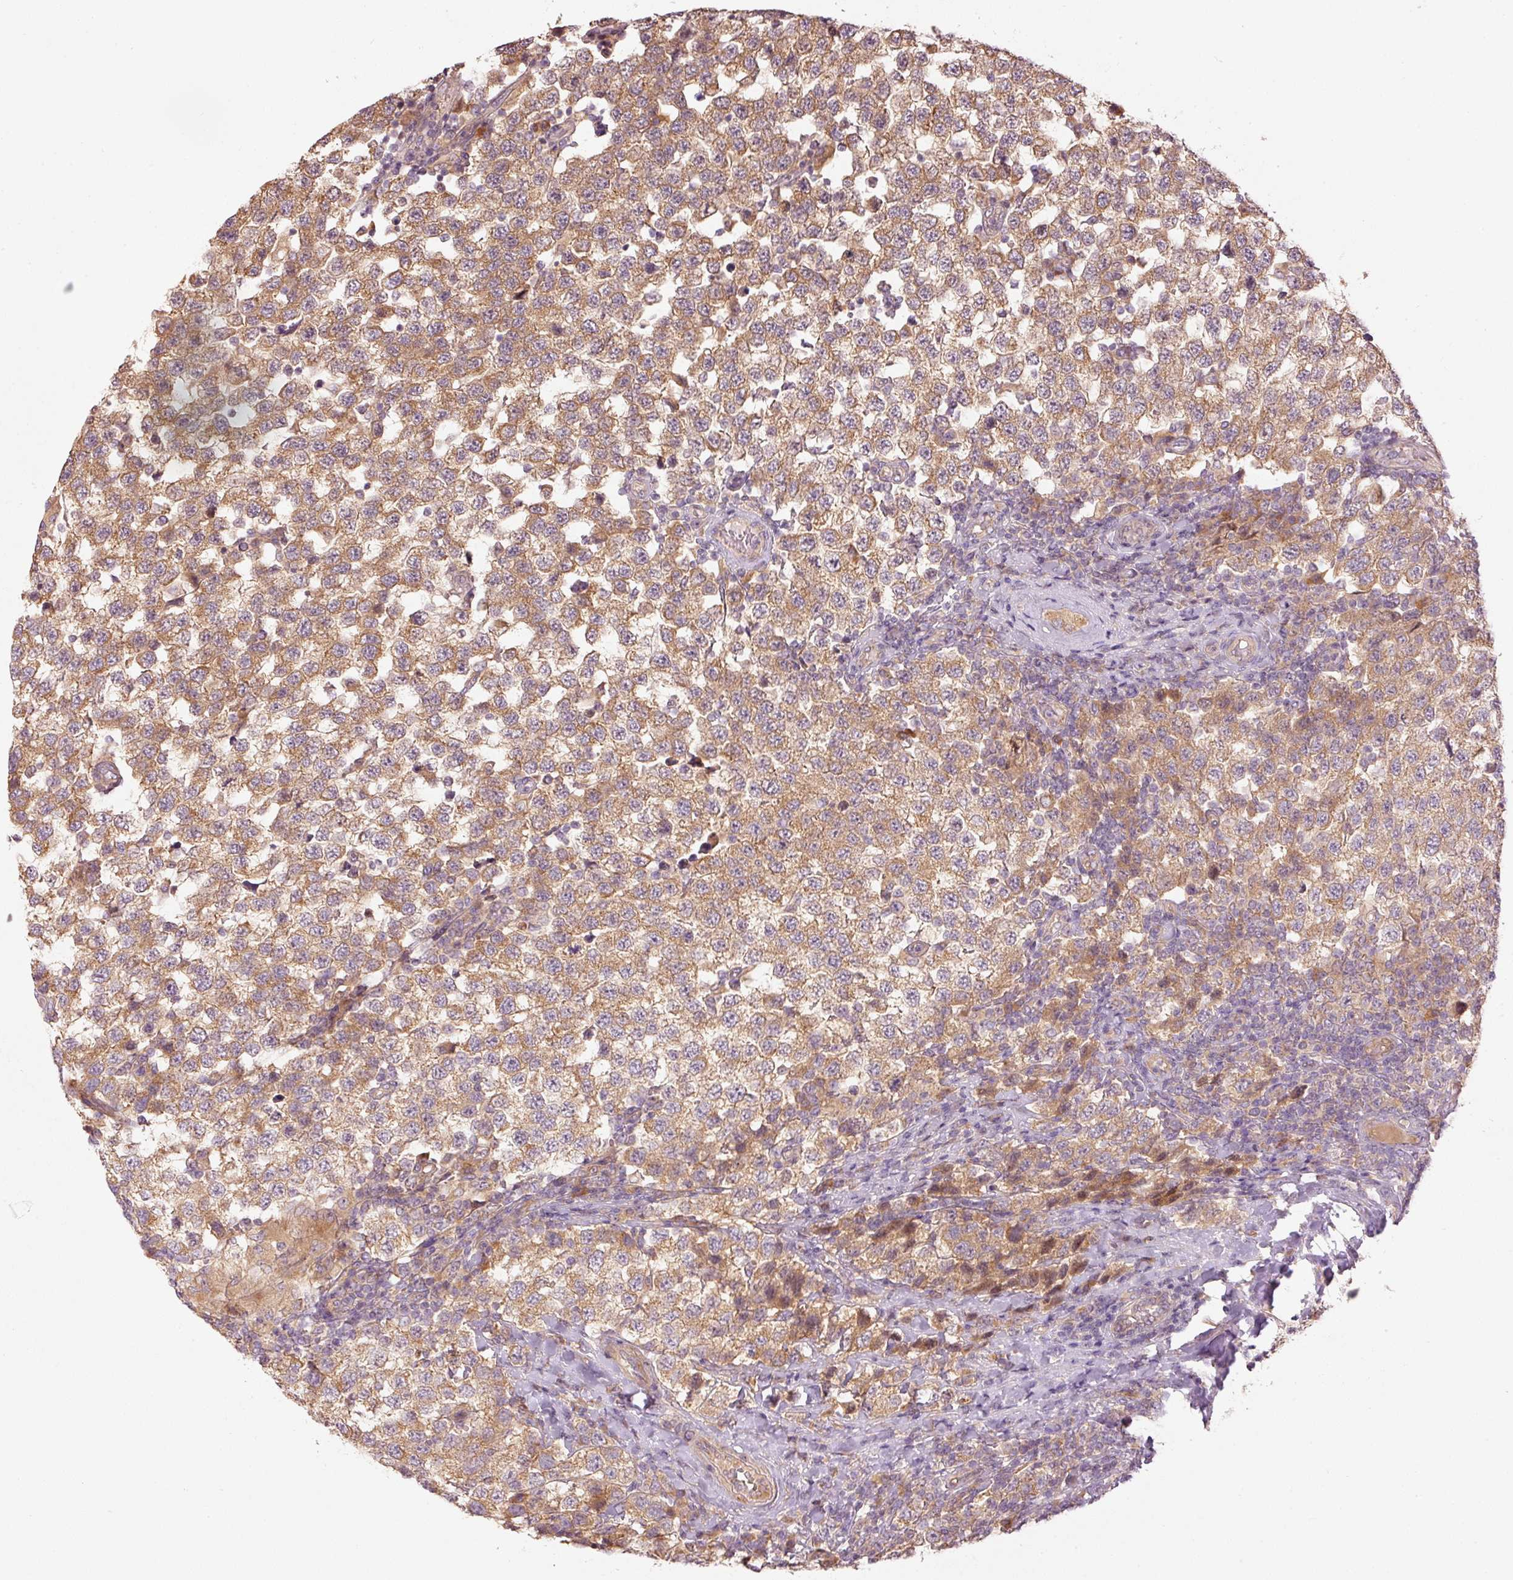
{"staining": {"intensity": "moderate", "quantity": ">75%", "location": "cytoplasmic/membranous"}, "tissue": "testis cancer", "cell_type": "Tumor cells", "image_type": "cancer", "snomed": [{"axis": "morphology", "description": "Seminoma, NOS"}, {"axis": "topography", "description": "Testis"}], "caption": "Immunohistochemical staining of testis seminoma demonstrates moderate cytoplasmic/membranous protein staining in about >75% of tumor cells. (Stains: DAB in brown, nuclei in blue, Microscopy: brightfield microscopy at high magnification).", "gene": "MAP10", "patient": {"sex": "male", "age": 34}}